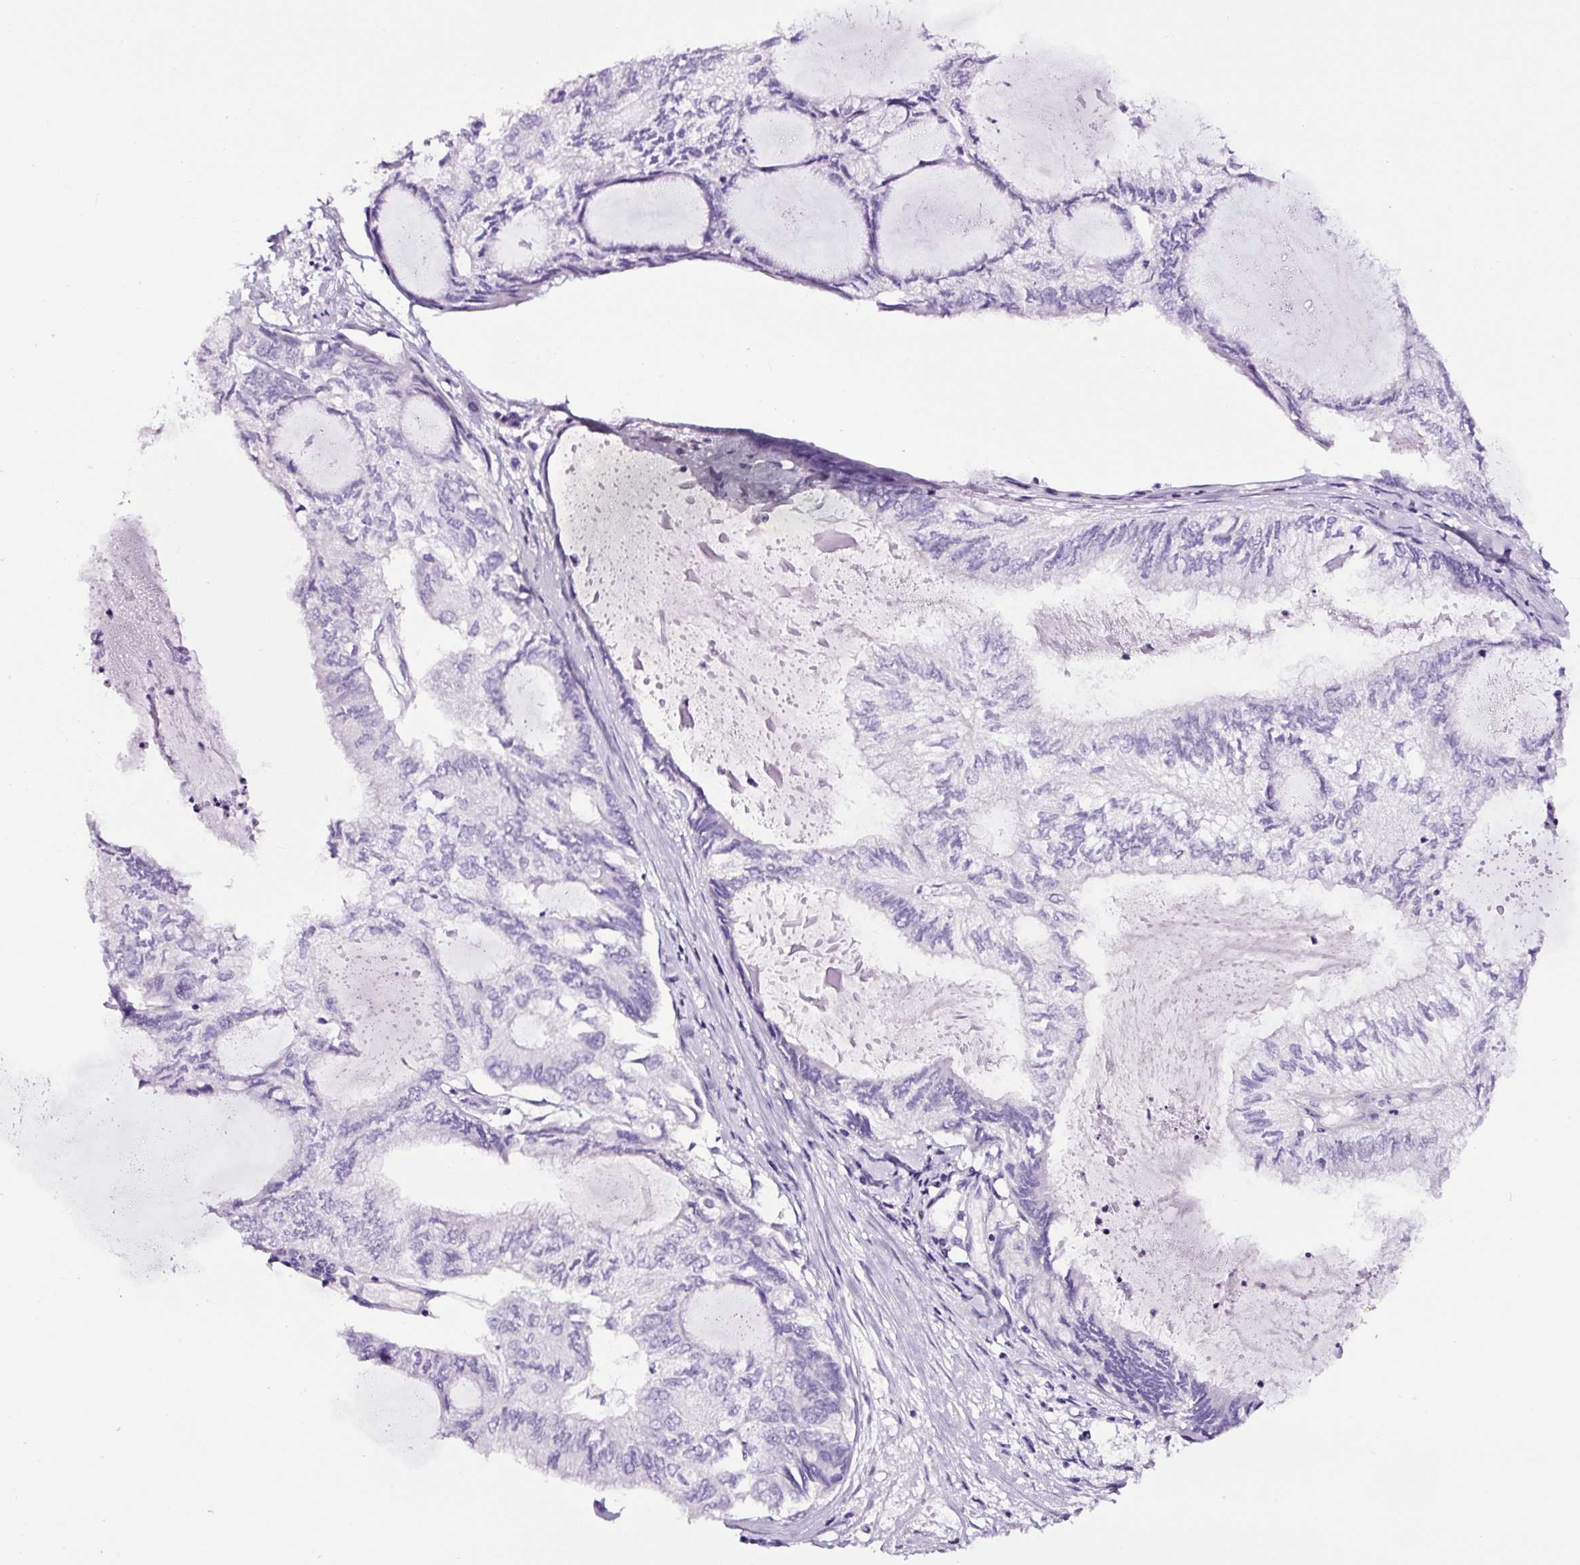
{"staining": {"intensity": "negative", "quantity": "none", "location": "none"}, "tissue": "endometrial cancer", "cell_type": "Tumor cells", "image_type": "cancer", "snomed": [{"axis": "morphology", "description": "Adenocarcinoma, NOS"}, {"axis": "topography", "description": "Endometrium"}], "caption": "Human adenocarcinoma (endometrial) stained for a protein using IHC demonstrates no expression in tumor cells.", "gene": "SP8", "patient": {"sex": "female", "age": 80}}